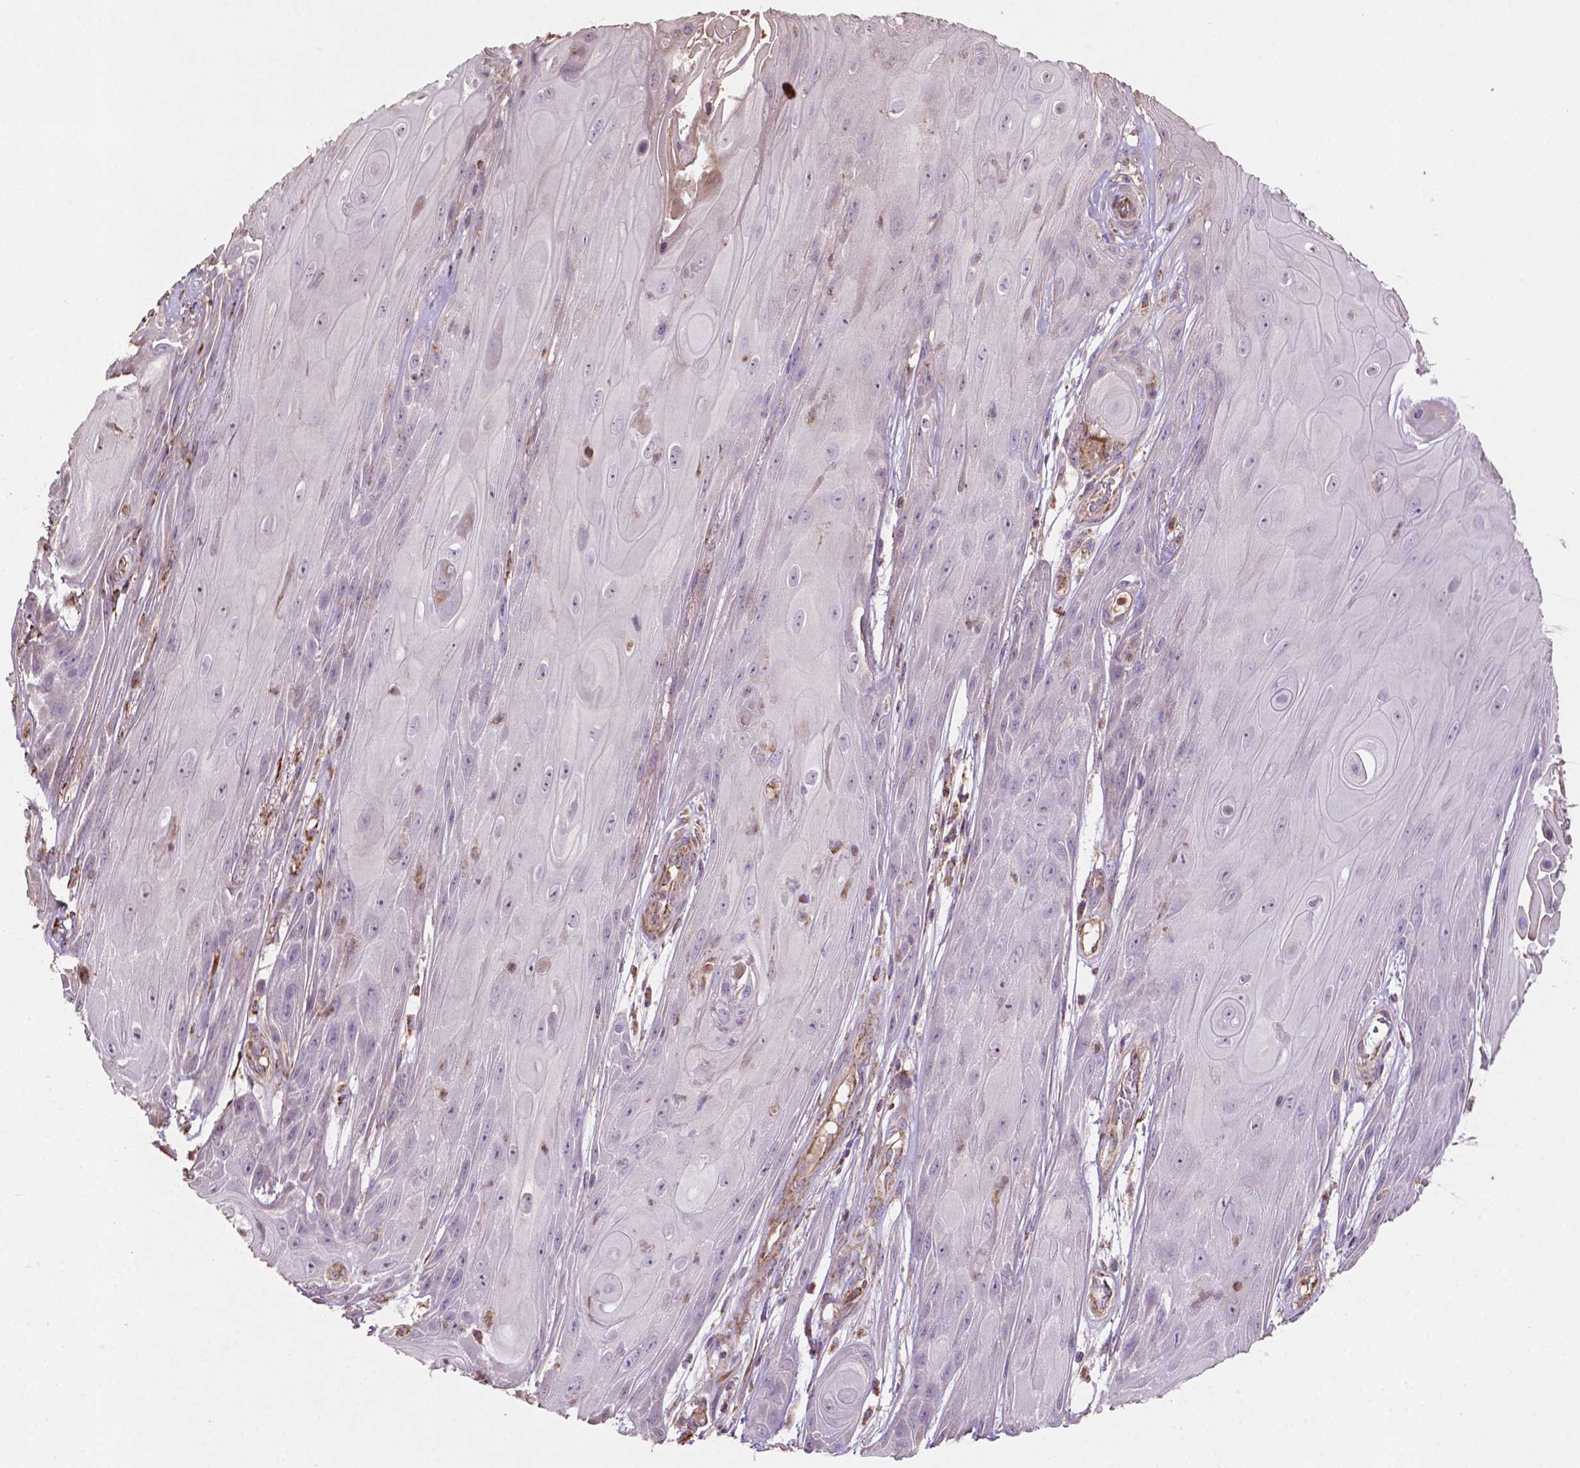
{"staining": {"intensity": "negative", "quantity": "none", "location": "none"}, "tissue": "skin cancer", "cell_type": "Tumor cells", "image_type": "cancer", "snomed": [{"axis": "morphology", "description": "Squamous cell carcinoma, NOS"}, {"axis": "topography", "description": "Skin"}], "caption": "This is an immunohistochemistry micrograph of skin cancer (squamous cell carcinoma). There is no expression in tumor cells.", "gene": "LRR1", "patient": {"sex": "male", "age": 62}}